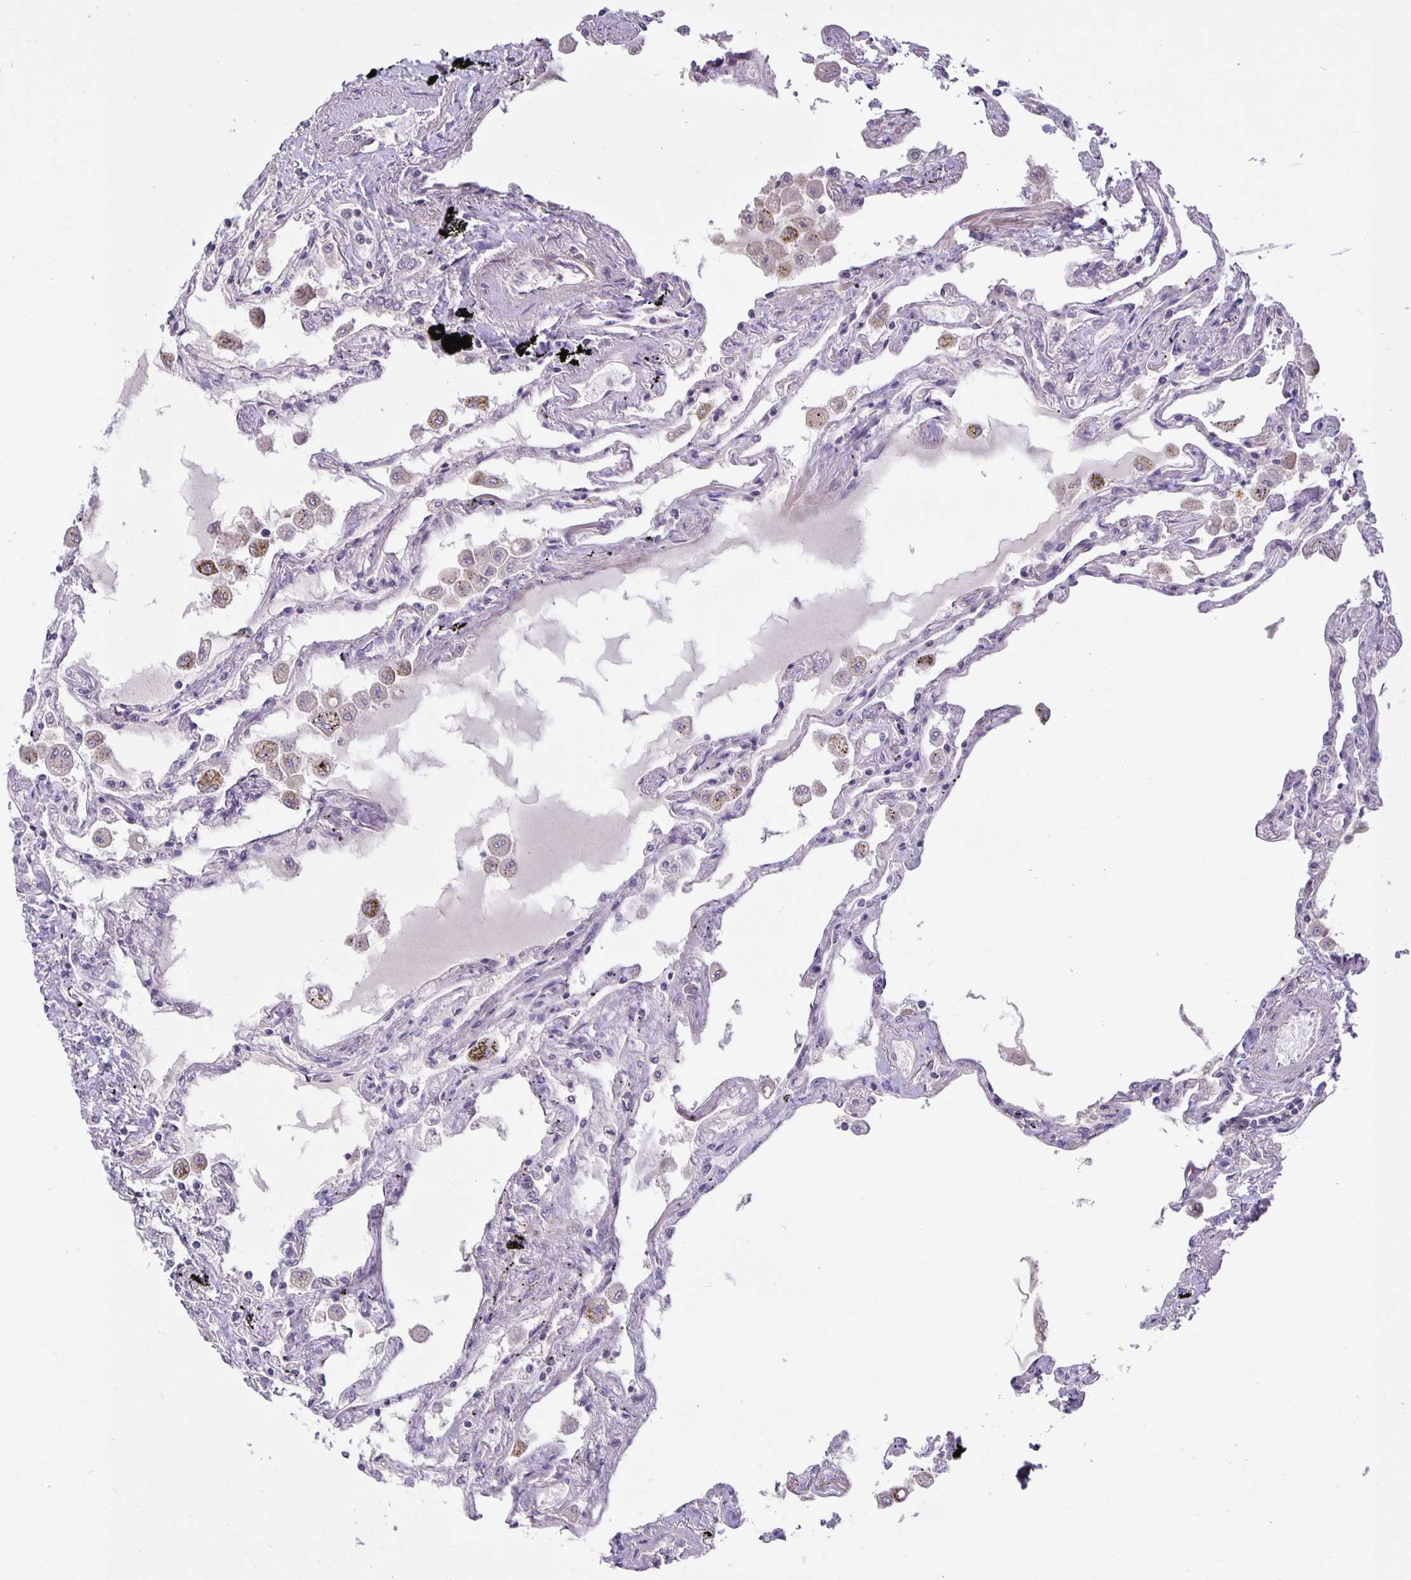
{"staining": {"intensity": "negative", "quantity": "none", "location": "none"}, "tissue": "lung", "cell_type": "Alveolar cells", "image_type": "normal", "snomed": [{"axis": "morphology", "description": "Normal tissue, NOS"}, {"axis": "morphology", "description": "Adenocarcinoma, NOS"}, {"axis": "topography", "description": "Cartilage tissue"}, {"axis": "topography", "description": "Lung"}], "caption": "Immunohistochemical staining of unremarkable human lung exhibits no significant expression in alveolar cells. Brightfield microscopy of IHC stained with DAB (brown) and hematoxylin (blue), captured at high magnification.", "gene": "ARVCF", "patient": {"sex": "female", "age": 67}}